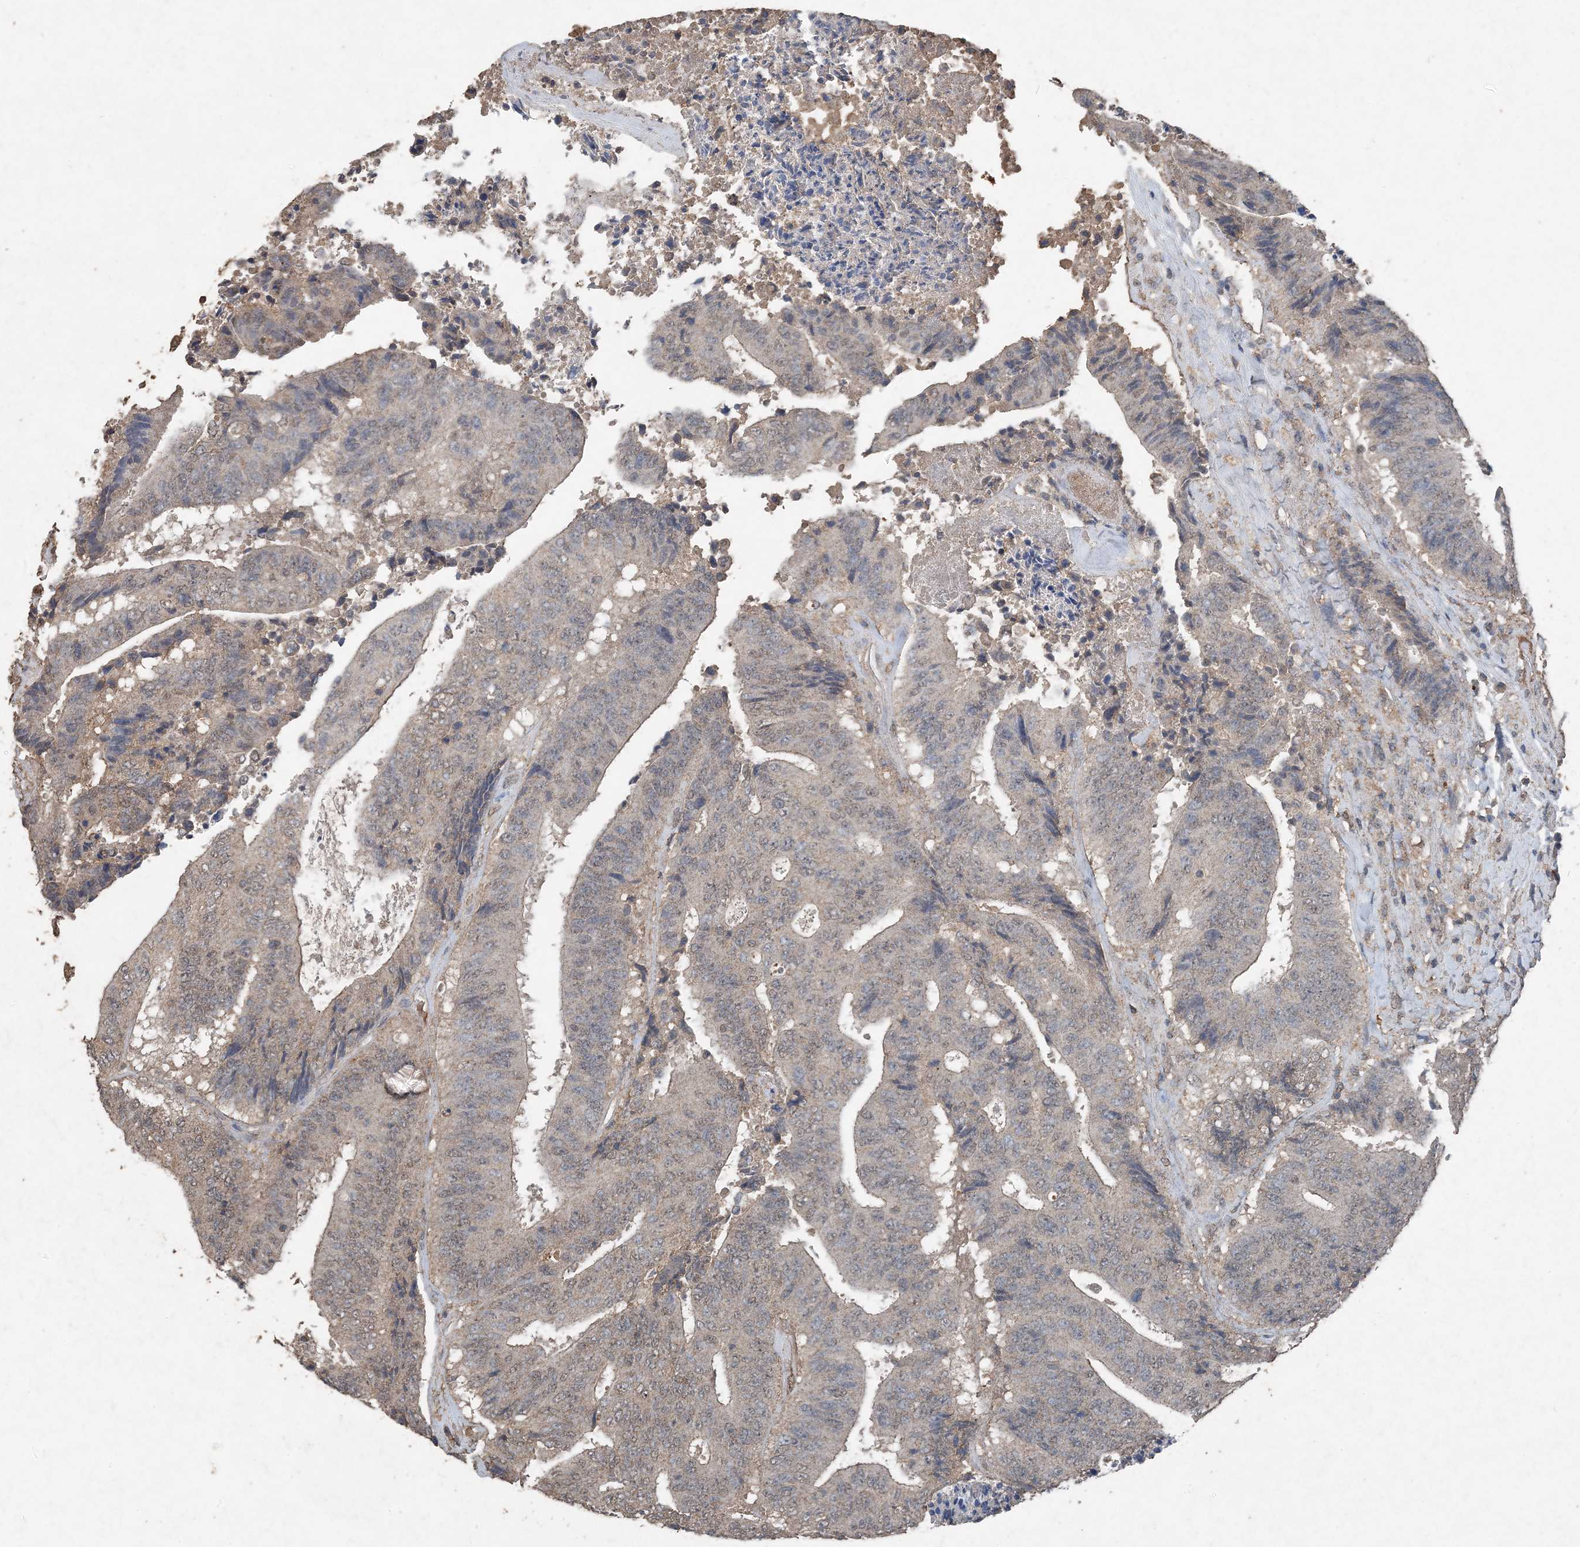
{"staining": {"intensity": "weak", "quantity": "25%-75%", "location": "cytoplasmic/membranous"}, "tissue": "colorectal cancer", "cell_type": "Tumor cells", "image_type": "cancer", "snomed": [{"axis": "morphology", "description": "Adenocarcinoma, NOS"}, {"axis": "topography", "description": "Rectum"}], "caption": "Immunohistochemistry of human colorectal adenocarcinoma exhibits low levels of weak cytoplasmic/membranous expression in approximately 25%-75% of tumor cells.", "gene": "FCN3", "patient": {"sex": "male", "age": 72}}